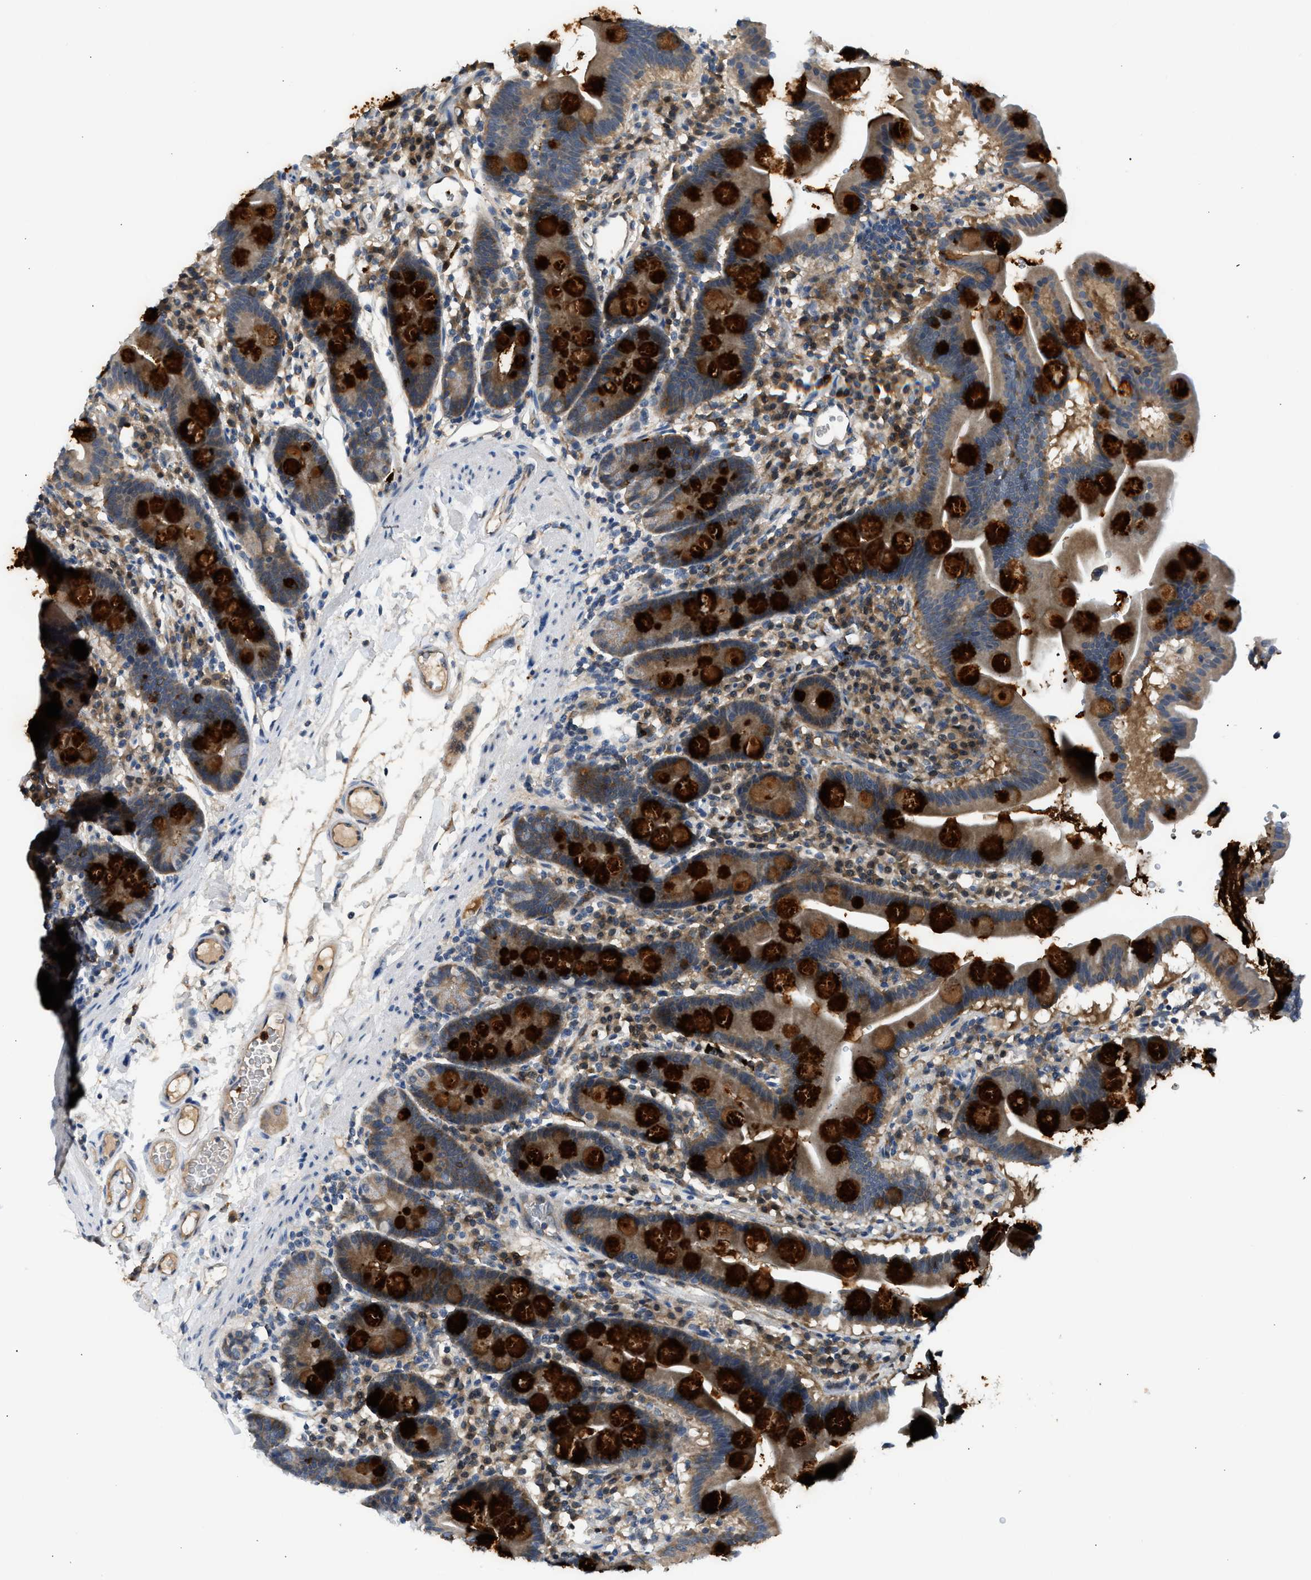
{"staining": {"intensity": "strong", "quantity": "25%-75%", "location": "cytoplasmic/membranous"}, "tissue": "duodenum", "cell_type": "Glandular cells", "image_type": "normal", "snomed": [{"axis": "morphology", "description": "Normal tissue, NOS"}, {"axis": "topography", "description": "Duodenum"}], "caption": "Human duodenum stained with a protein marker reveals strong staining in glandular cells.", "gene": "RHBDF2", "patient": {"sex": "male", "age": 50}}